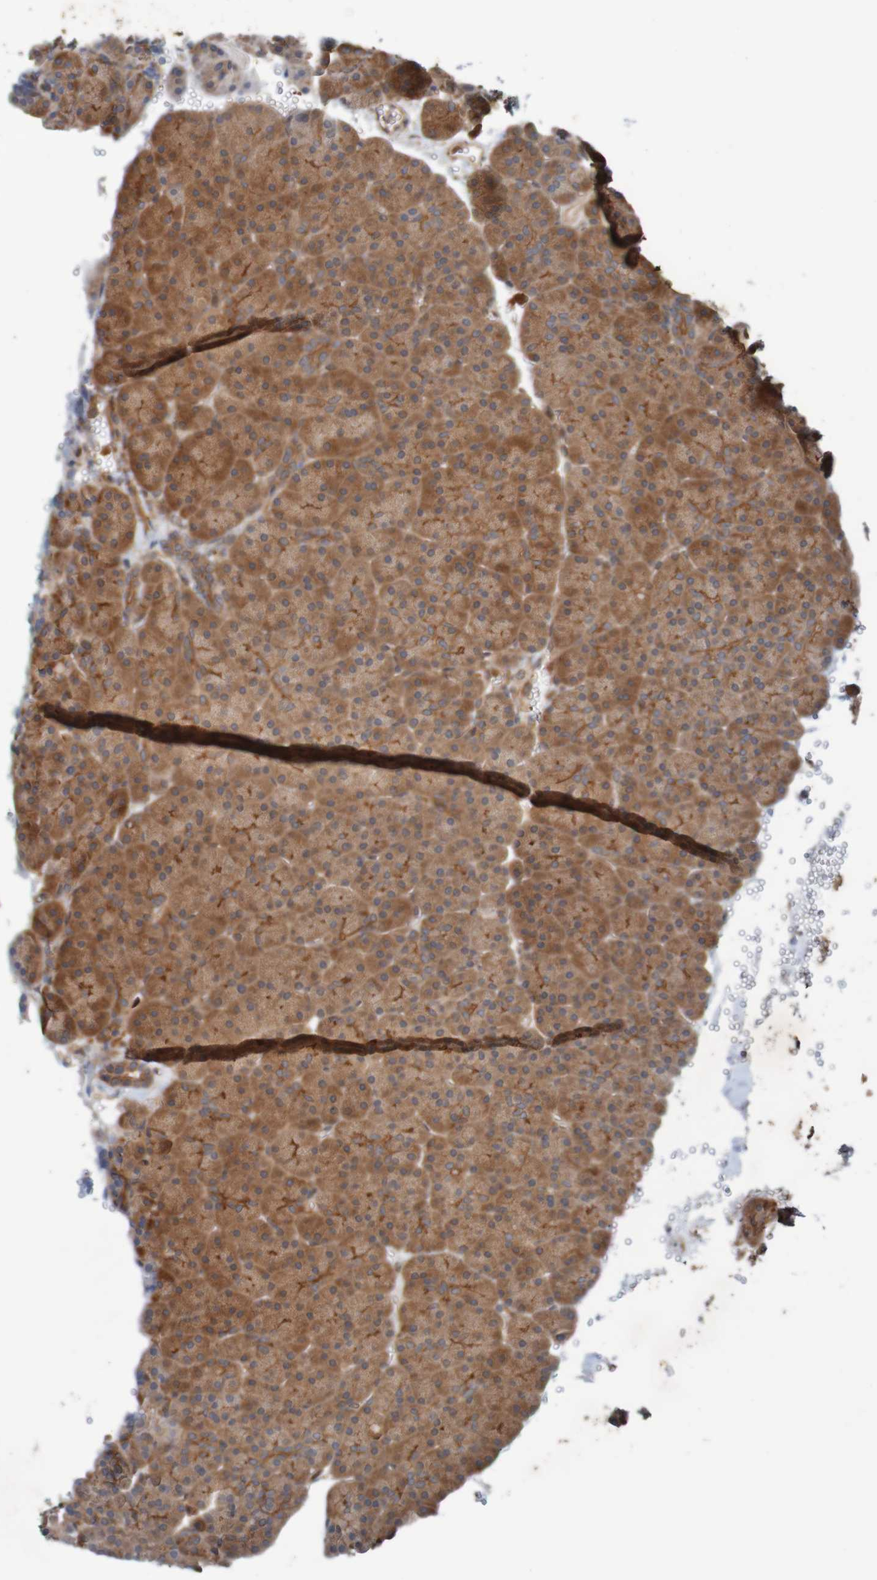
{"staining": {"intensity": "moderate", "quantity": ">75%", "location": "cytoplasmic/membranous"}, "tissue": "pancreas", "cell_type": "Exocrine glandular cells", "image_type": "normal", "snomed": [{"axis": "morphology", "description": "Normal tissue, NOS"}, {"axis": "topography", "description": "Pancreas"}], "caption": "This is a micrograph of IHC staining of normal pancreas, which shows moderate staining in the cytoplasmic/membranous of exocrine glandular cells.", "gene": "ARHGEF11", "patient": {"sex": "female", "age": 35}}